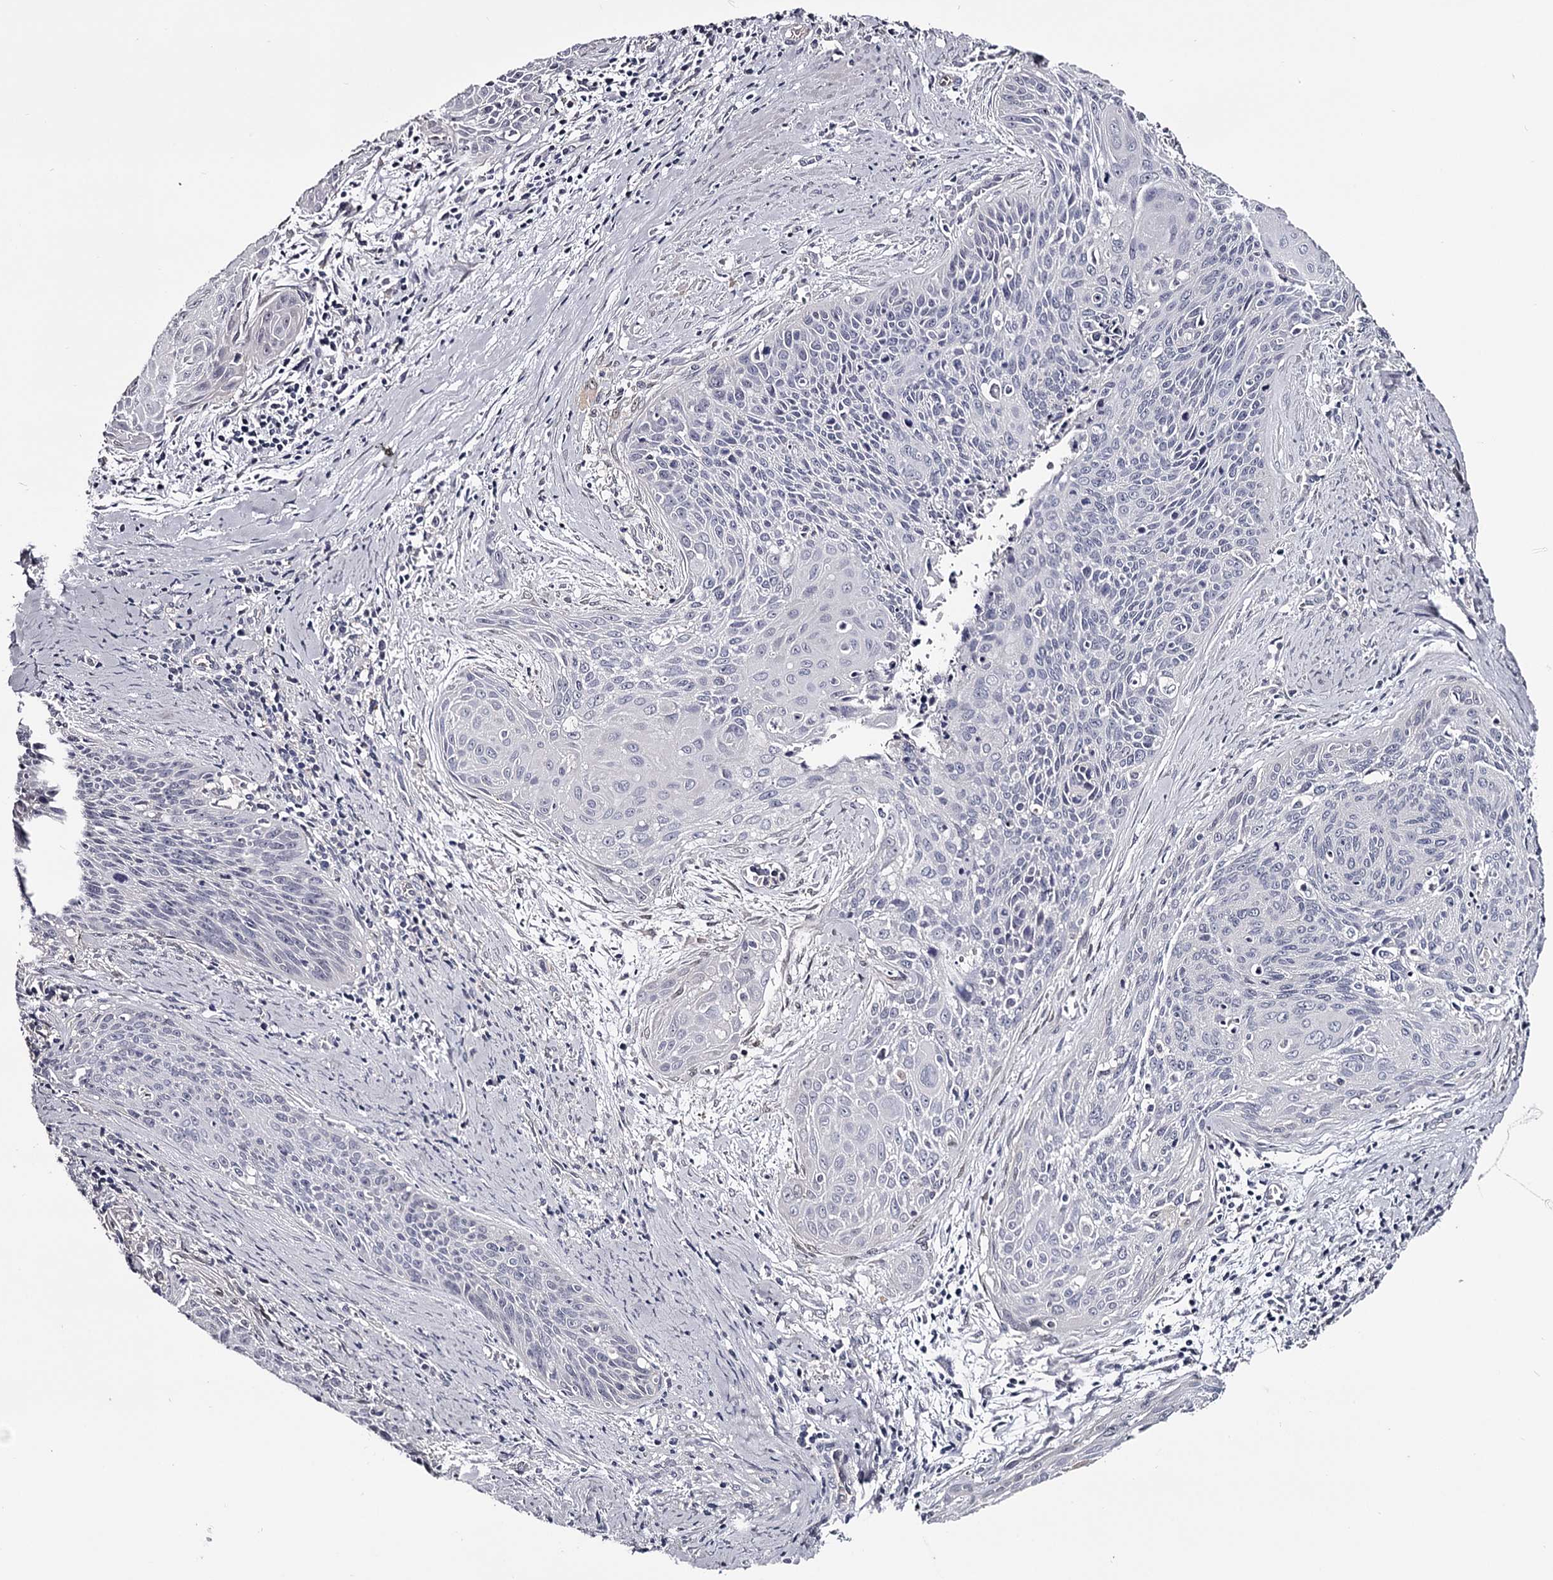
{"staining": {"intensity": "negative", "quantity": "none", "location": "none"}, "tissue": "cervical cancer", "cell_type": "Tumor cells", "image_type": "cancer", "snomed": [{"axis": "morphology", "description": "Squamous cell carcinoma, NOS"}, {"axis": "topography", "description": "Cervix"}], "caption": "This image is of cervical cancer (squamous cell carcinoma) stained with immunohistochemistry to label a protein in brown with the nuclei are counter-stained blue. There is no expression in tumor cells. Brightfield microscopy of immunohistochemistry stained with DAB (3,3'-diaminobenzidine) (brown) and hematoxylin (blue), captured at high magnification.", "gene": "GSTO1", "patient": {"sex": "female", "age": 55}}